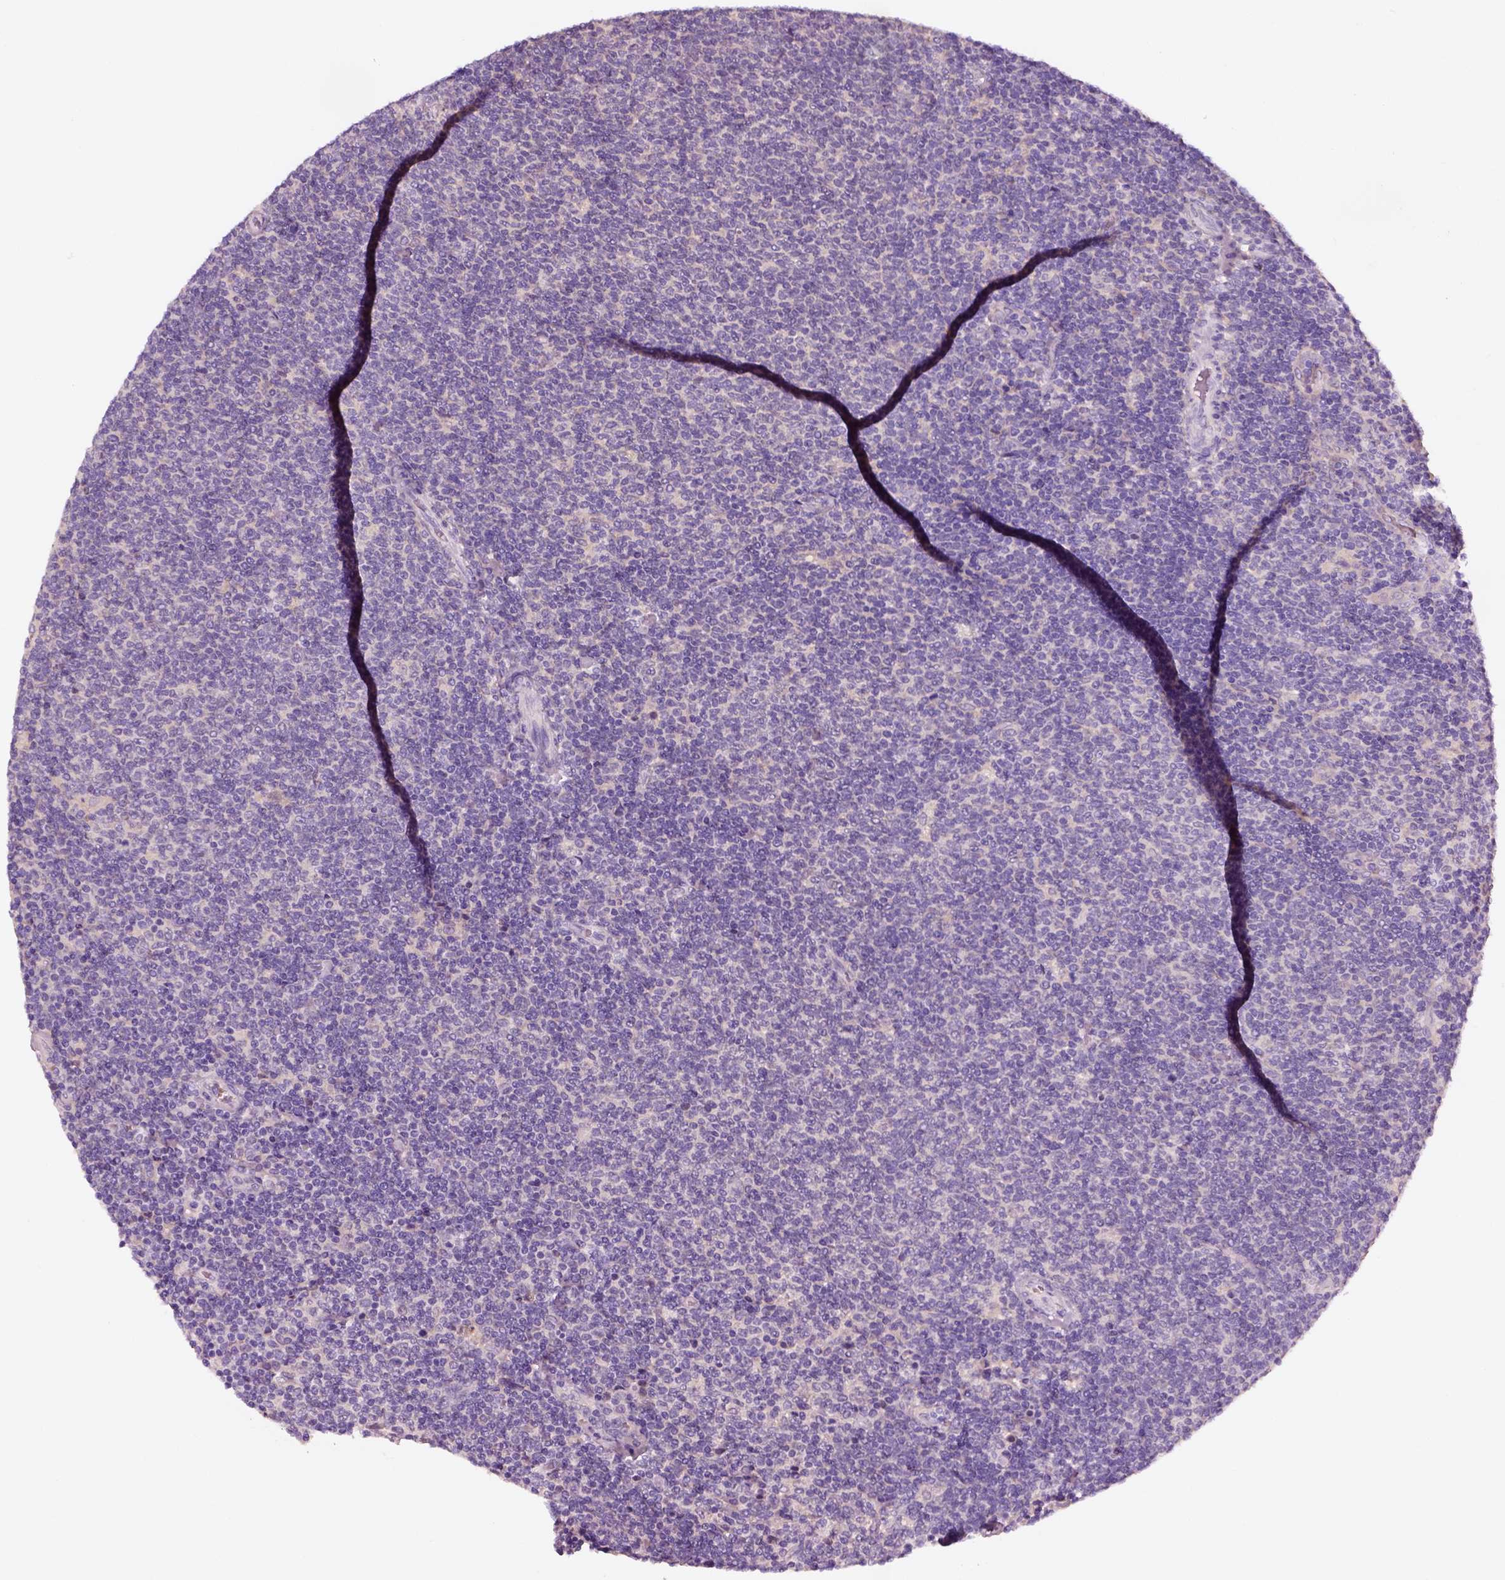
{"staining": {"intensity": "negative", "quantity": "none", "location": "none"}, "tissue": "lymphoma", "cell_type": "Tumor cells", "image_type": "cancer", "snomed": [{"axis": "morphology", "description": "Malignant lymphoma, non-Hodgkin's type, Low grade"}, {"axis": "topography", "description": "Lymph node"}], "caption": "DAB immunohistochemical staining of low-grade malignant lymphoma, non-Hodgkin's type reveals no significant staining in tumor cells.", "gene": "ELSPBP1", "patient": {"sex": "male", "age": 52}}